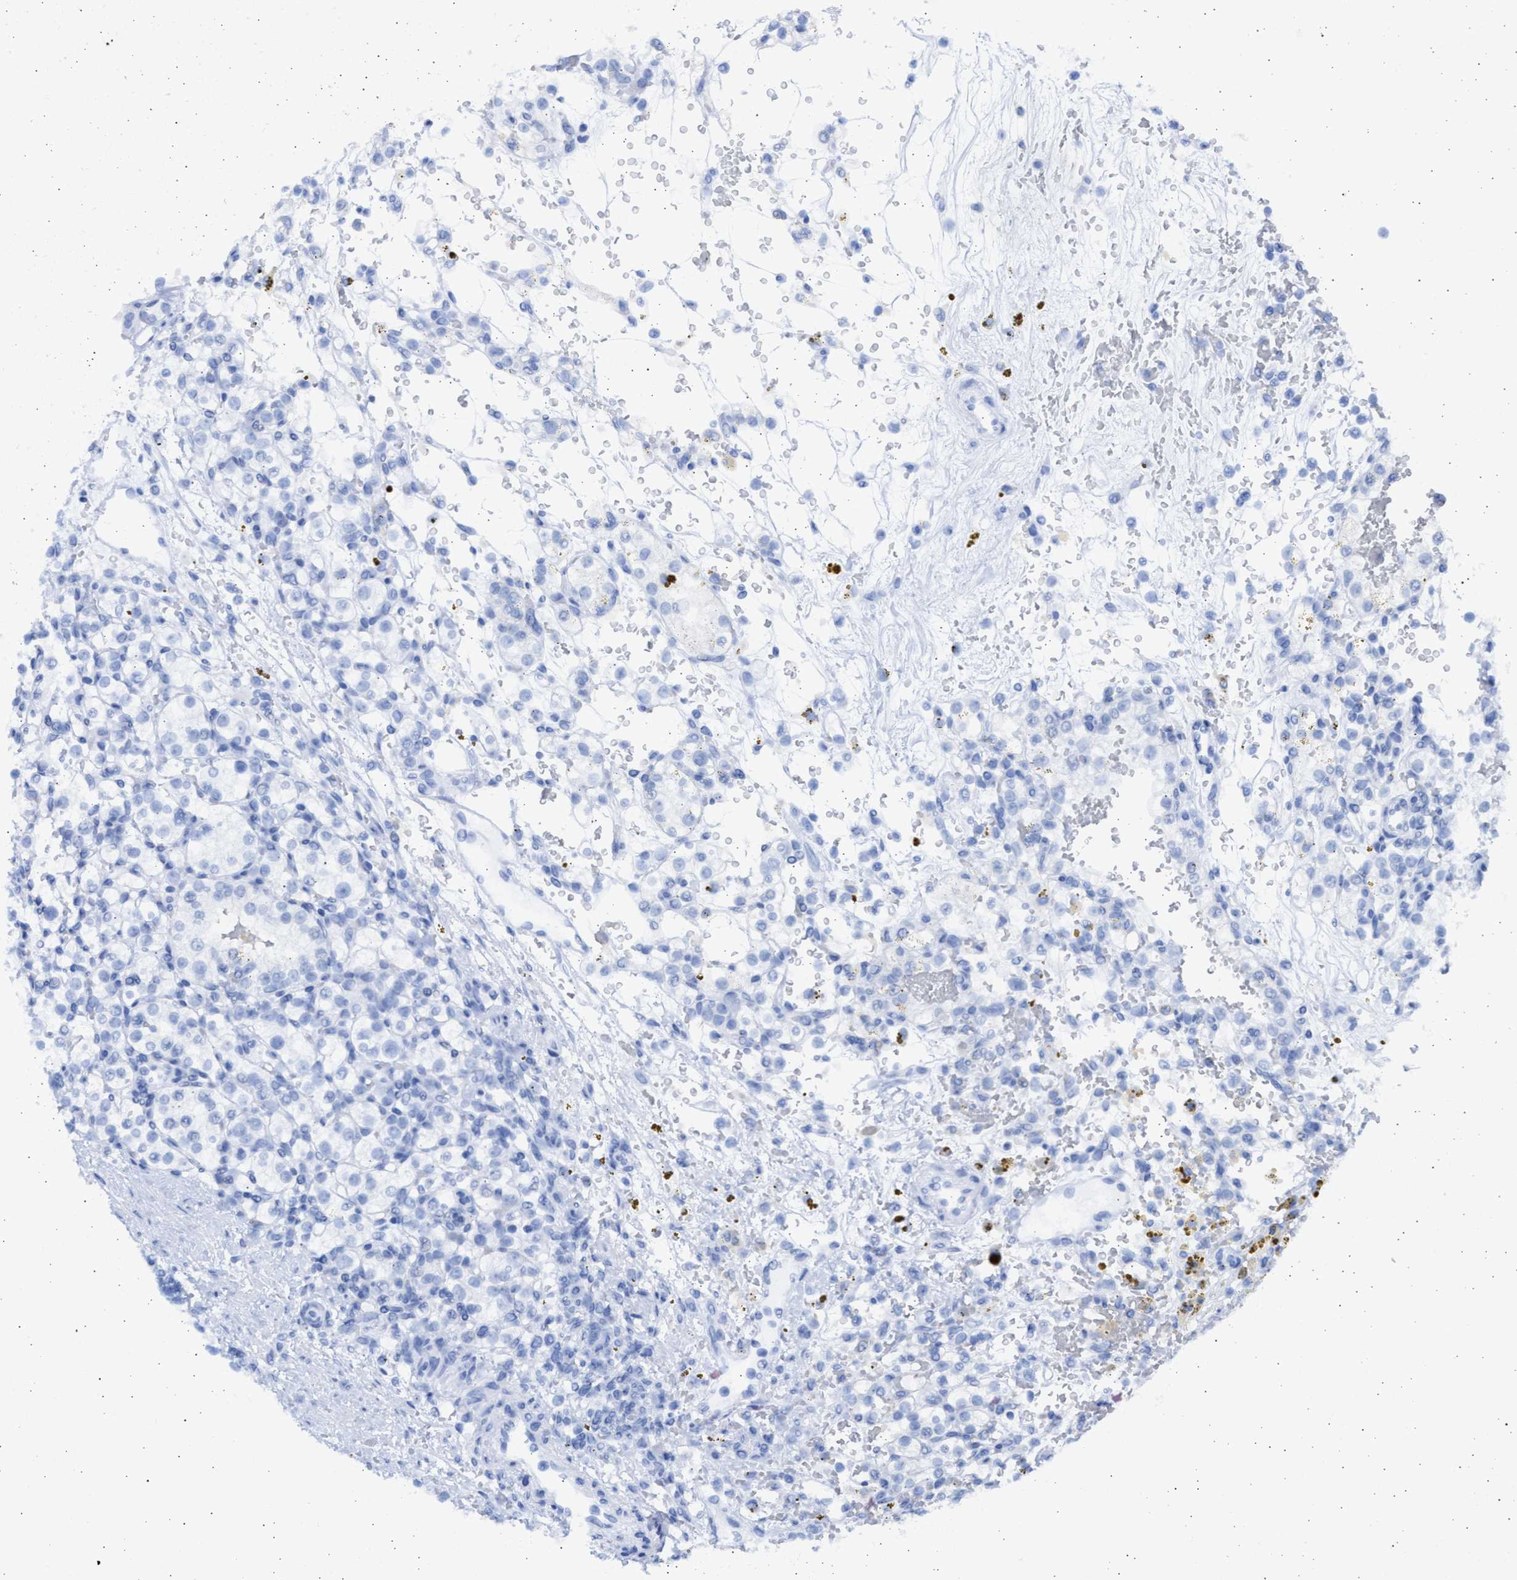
{"staining": {"intensity": "negative", "quantity": "none", "location": "none"}, "tissue": "renal cancer", "cell_type": "Tumor cells", "image_type": "cancer", "snomed": [{"axis": "morphology", "description": "Normal tissue, NOS"}, {"axis": "morphology", "description": "Adenocarcinoma, NOS"}, {"axis": "topography", "description": "Kidney"}], "caption": "This is an immunohistochemistry micrograph of human renal cancer (adenocarcinoma). There is no staining in tumor cells.", "gene": "ALDOC", "patient": {"sex": "female", "age": 55}}